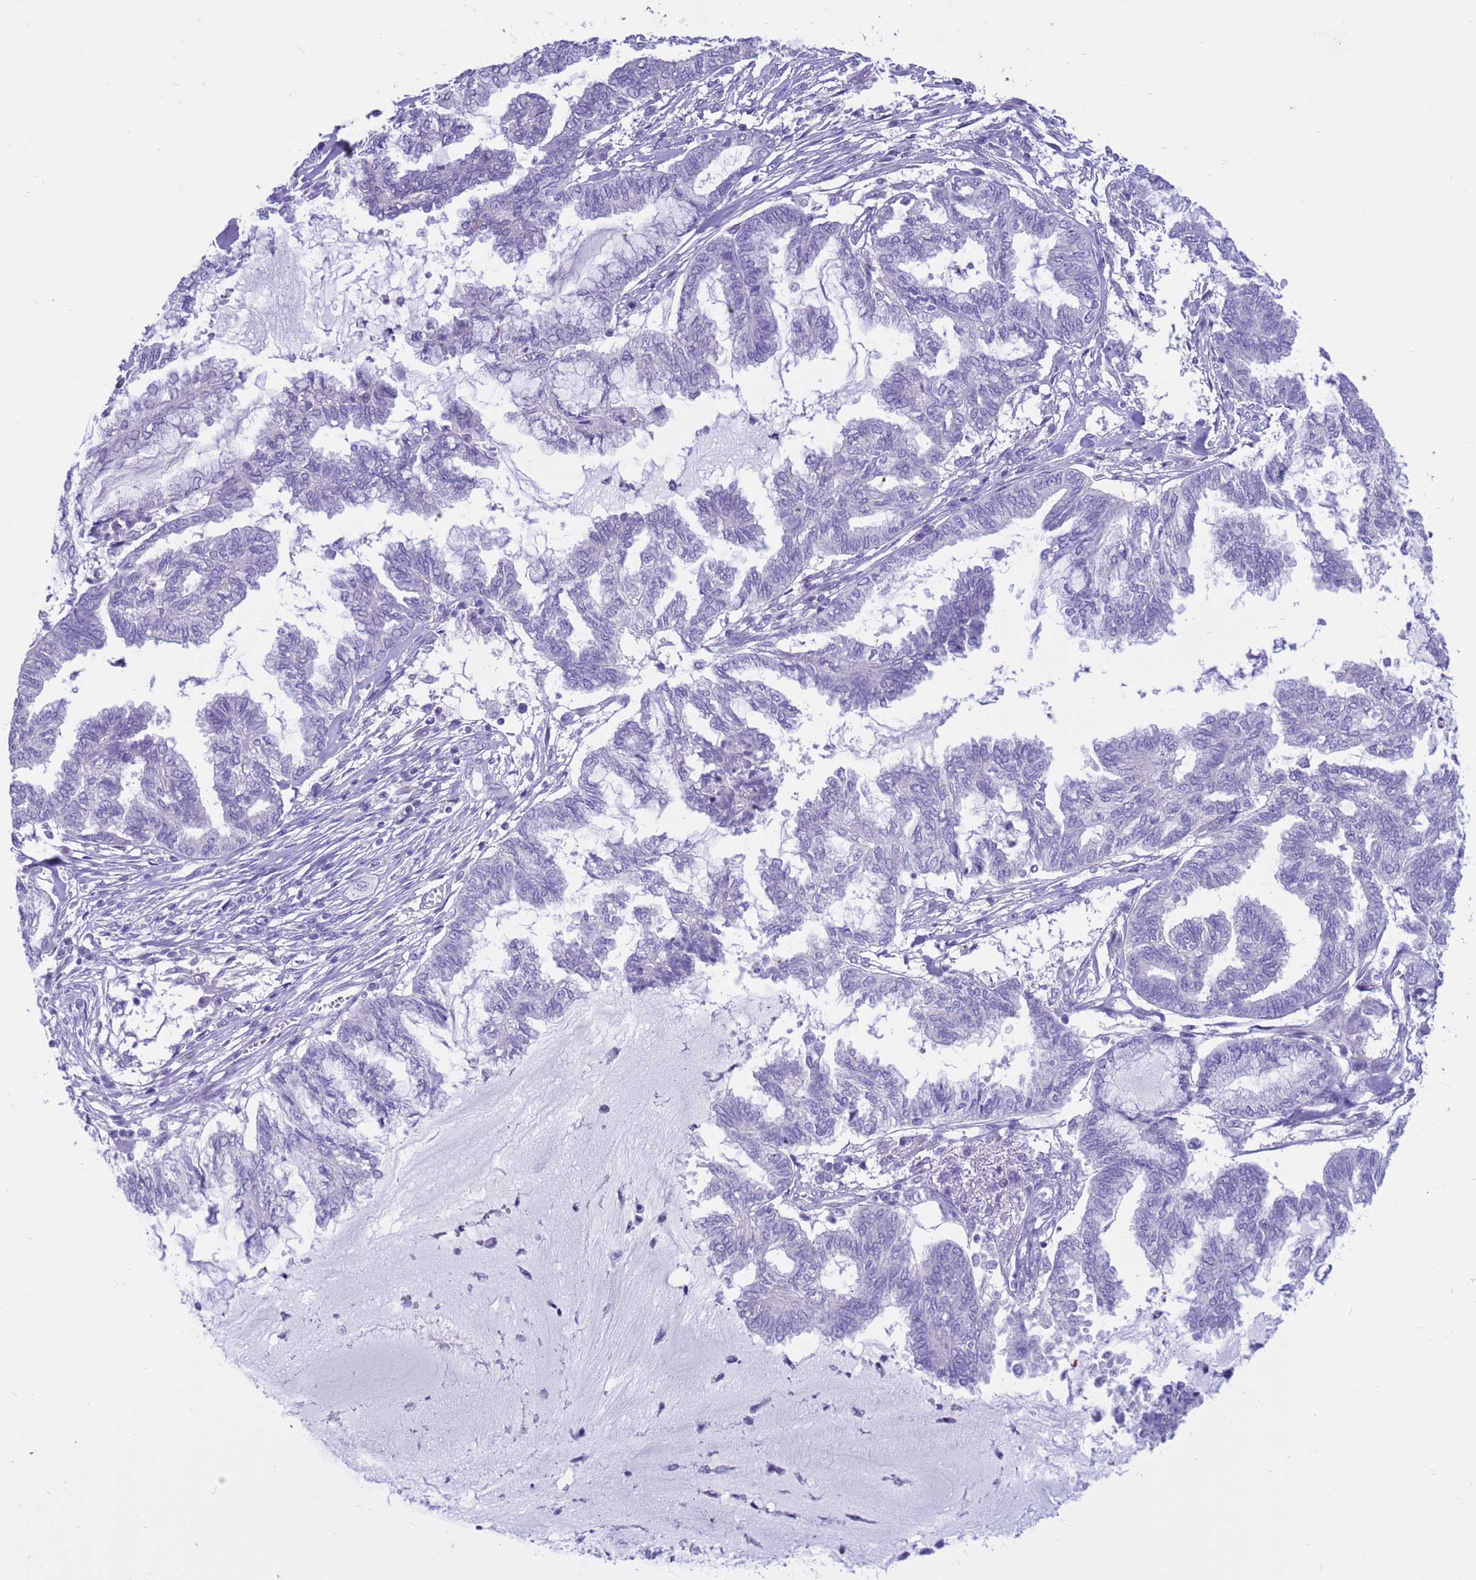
{"staining": {"intensity": "negative", "quantity": "none", "location": "none"}, "tissue": "endometrial cancer", "cell_type": "Tumor cells", "image_type": "cancer", "snomed": [{"axis": "morphology", "description": "Adenocarcinoma, NOS"}, {"axis": "topography", "description": "Endometrium"}], "caption": "Immunohistochemistry micrograph of human adenocarcinoma (endometrial) stained for a protein (brown), which reveals no staining in tumor cells.", "gene": "PDE10A", "patient": {"sex": "female", "age": 86}}